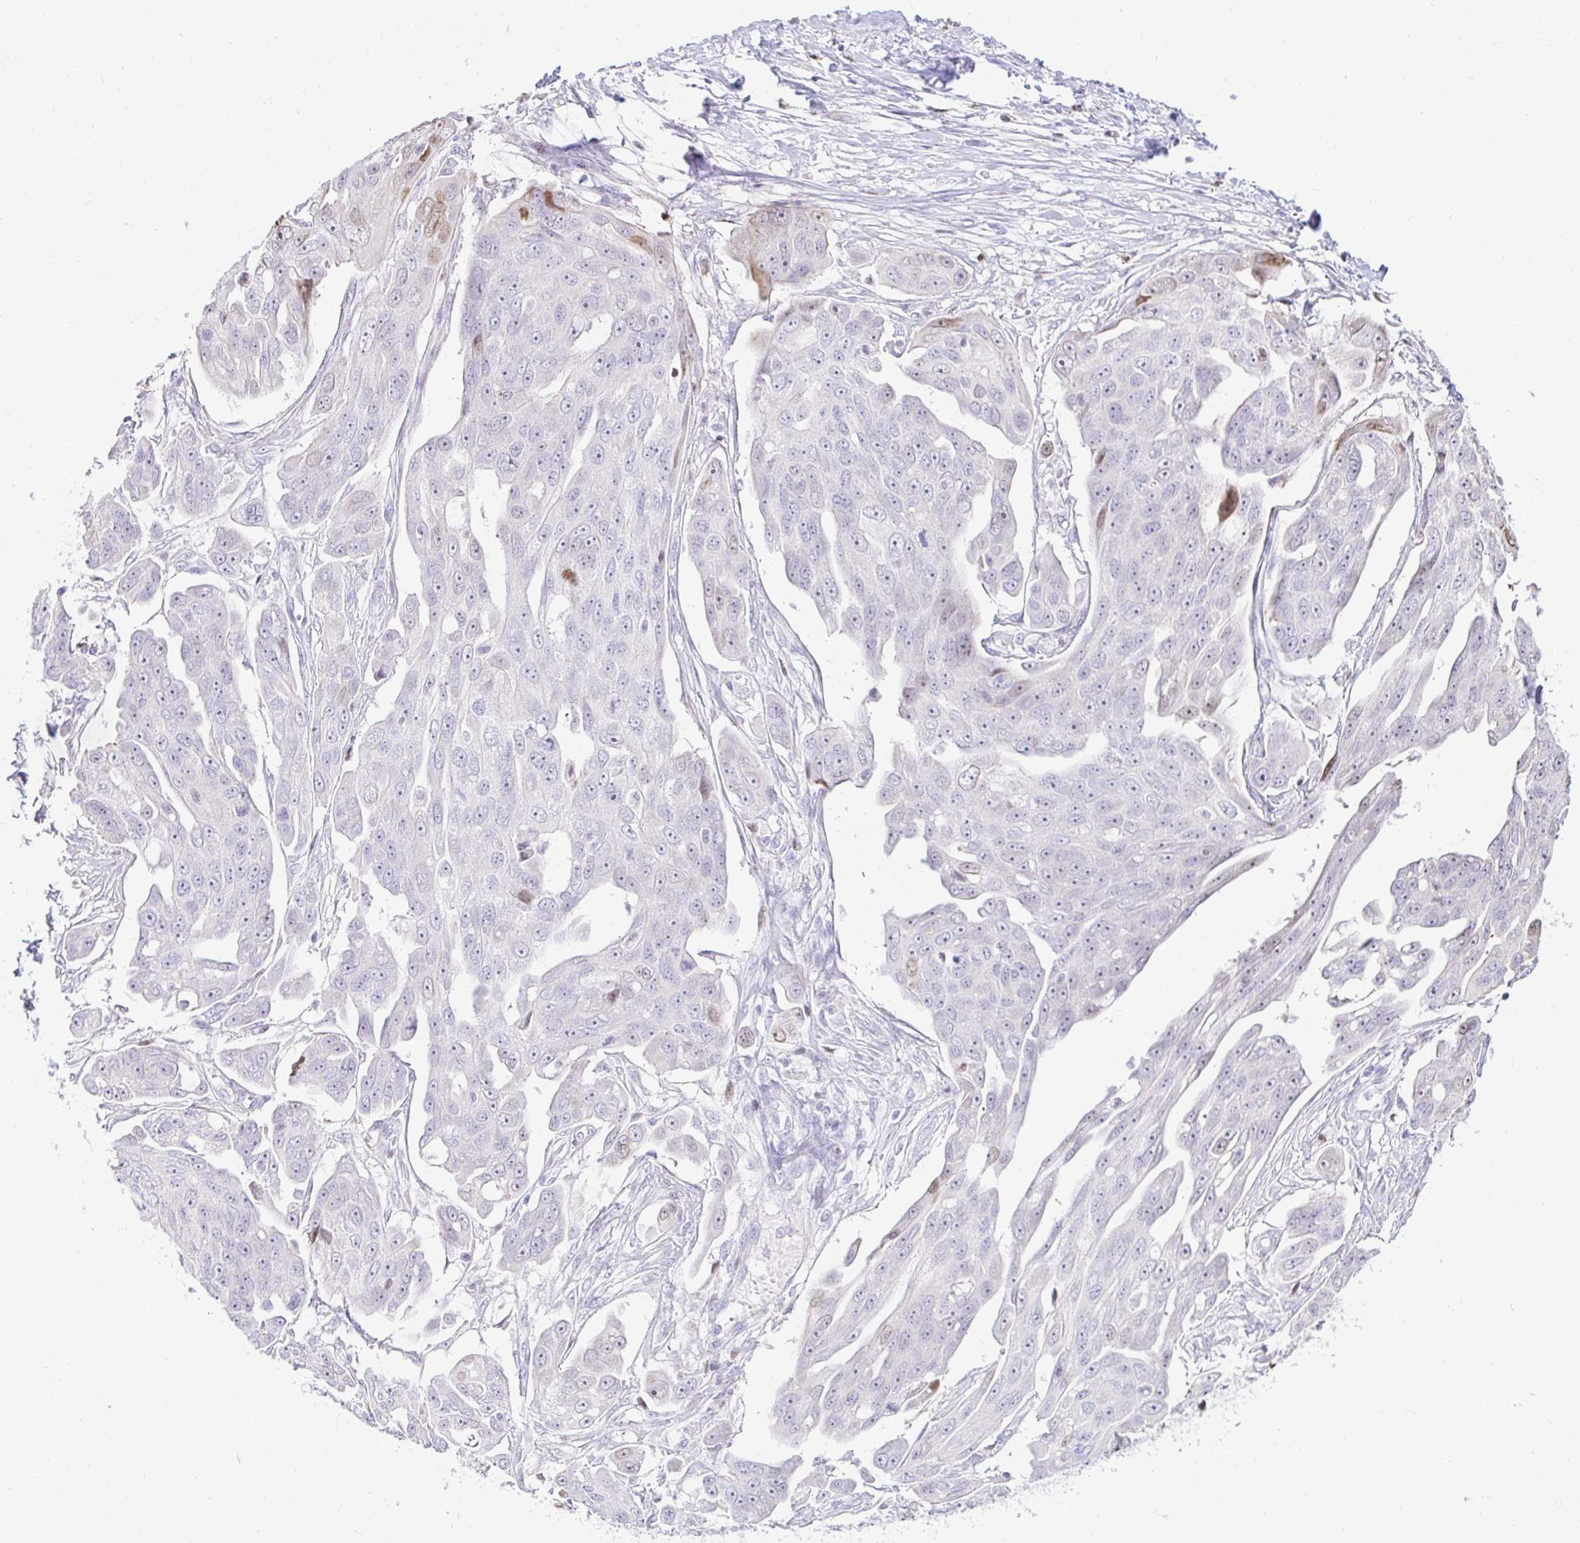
{"staining": {"intensity": "negative", "quantity": "none", "location": "none"}, "tissue": "ovarian cancer", "cell_type": "Tumor cells", "image_type": "cancer", "snomed": [{"axis": "morphology", "description": "Carcinoma, endometroid"}, {"axis": "topography", "description": "Ovary"}], "caption": "A high-resolution micrograph shows immunohistochemistry staining of ovarian endometroid carcinoma, which displays no significant expression in tumor cells.", "gene": "CAPSL", "patient": {"sex": "female", "age": 70}}